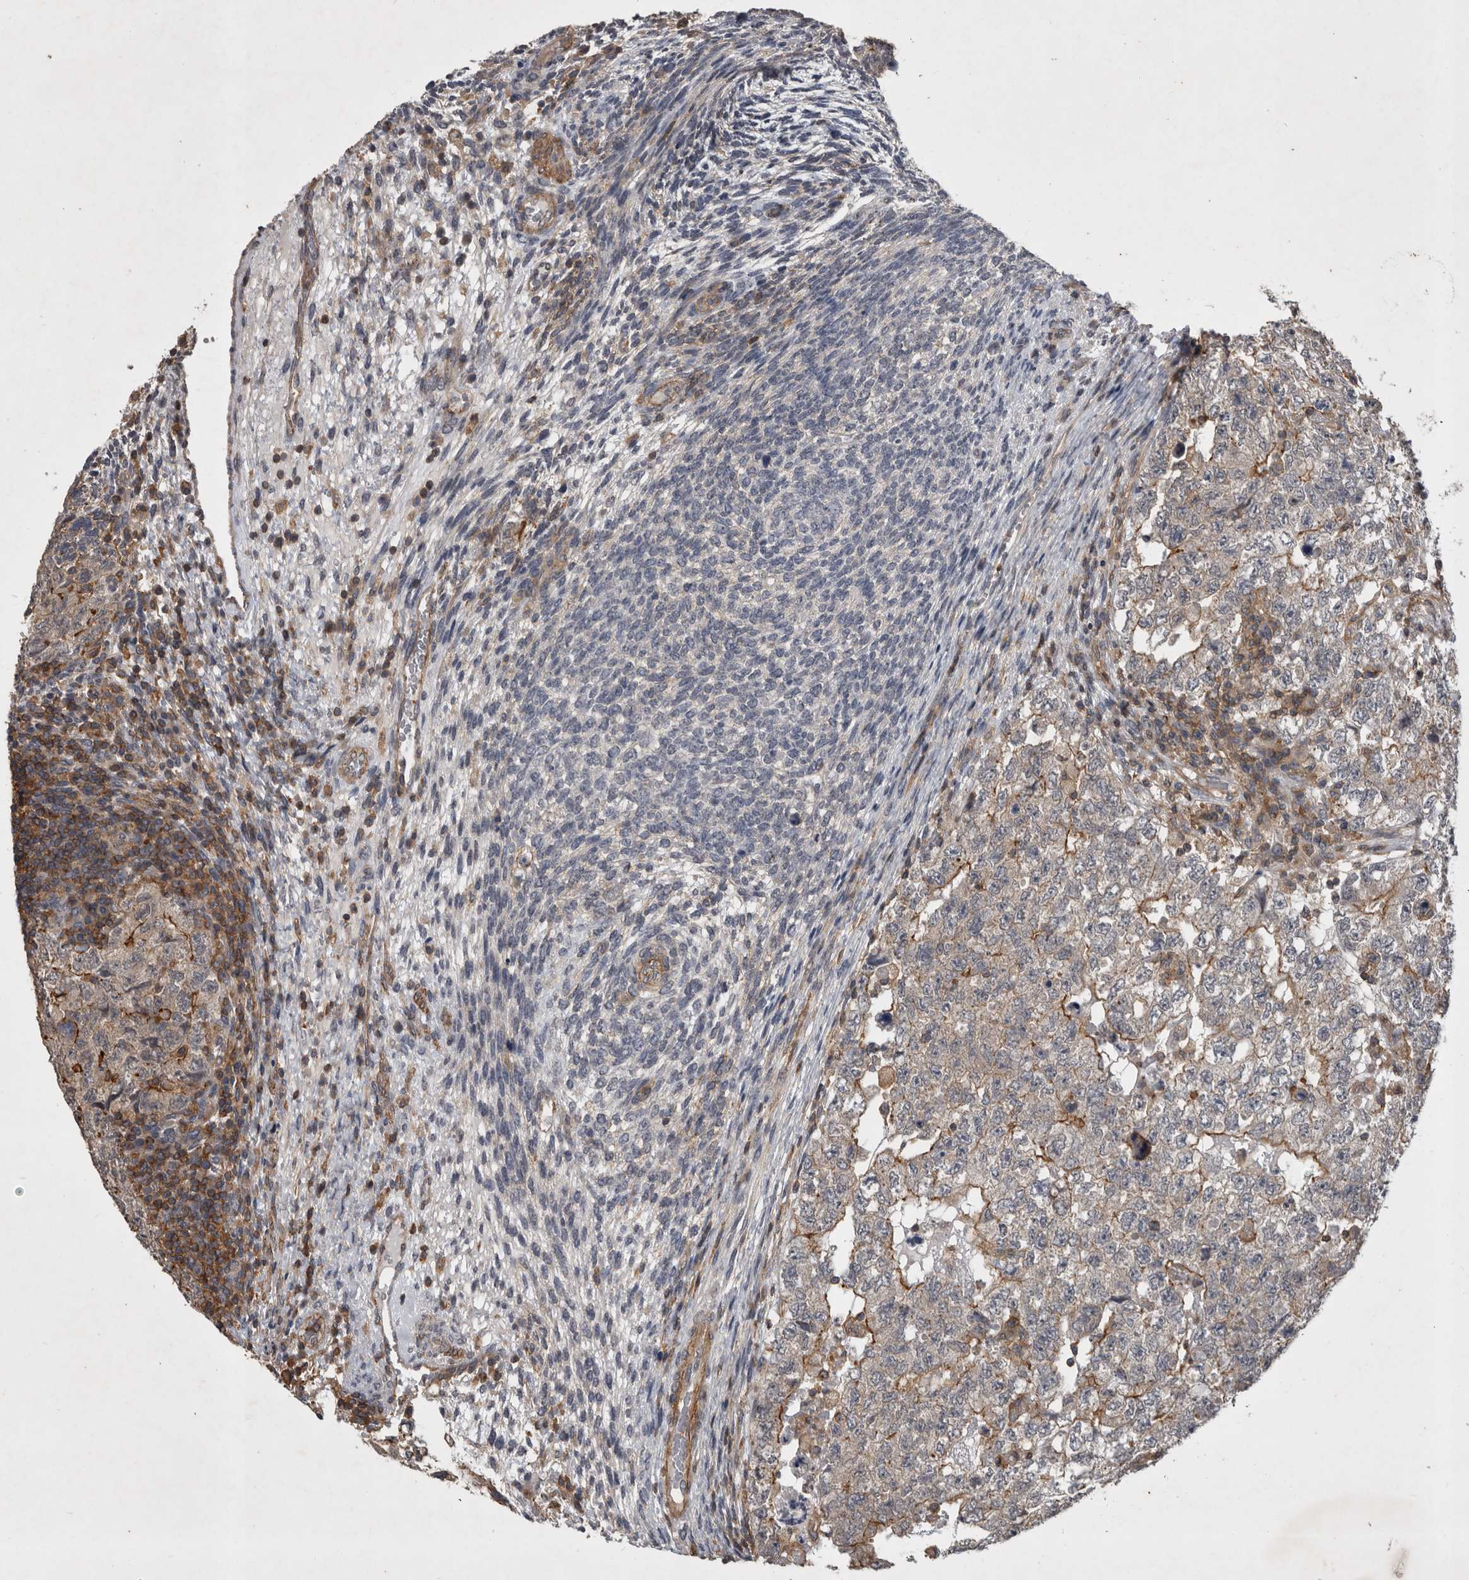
{"staining": {"intensity": "moderate", "quantity": "25%-75%", "location": "cytoplasmic/membranous"}, "tissue": "testis cancer", "cell_type": "Tumor cells", "image_type": "cancer", "snomed": [{"axis": "morphology", "description": "Carcinoma, Embryonal, NOS"}, {"axis": "topography", "description": "Testis"}], "caption": "Moderate cytoplasmic/membranous expression for a protein is seen in approximately 25%-75% of tumor cells of testis embryonal carcinoma using IHC.", "gene": "SPATA48", "patient": {"sex": "male", "age": 36}}